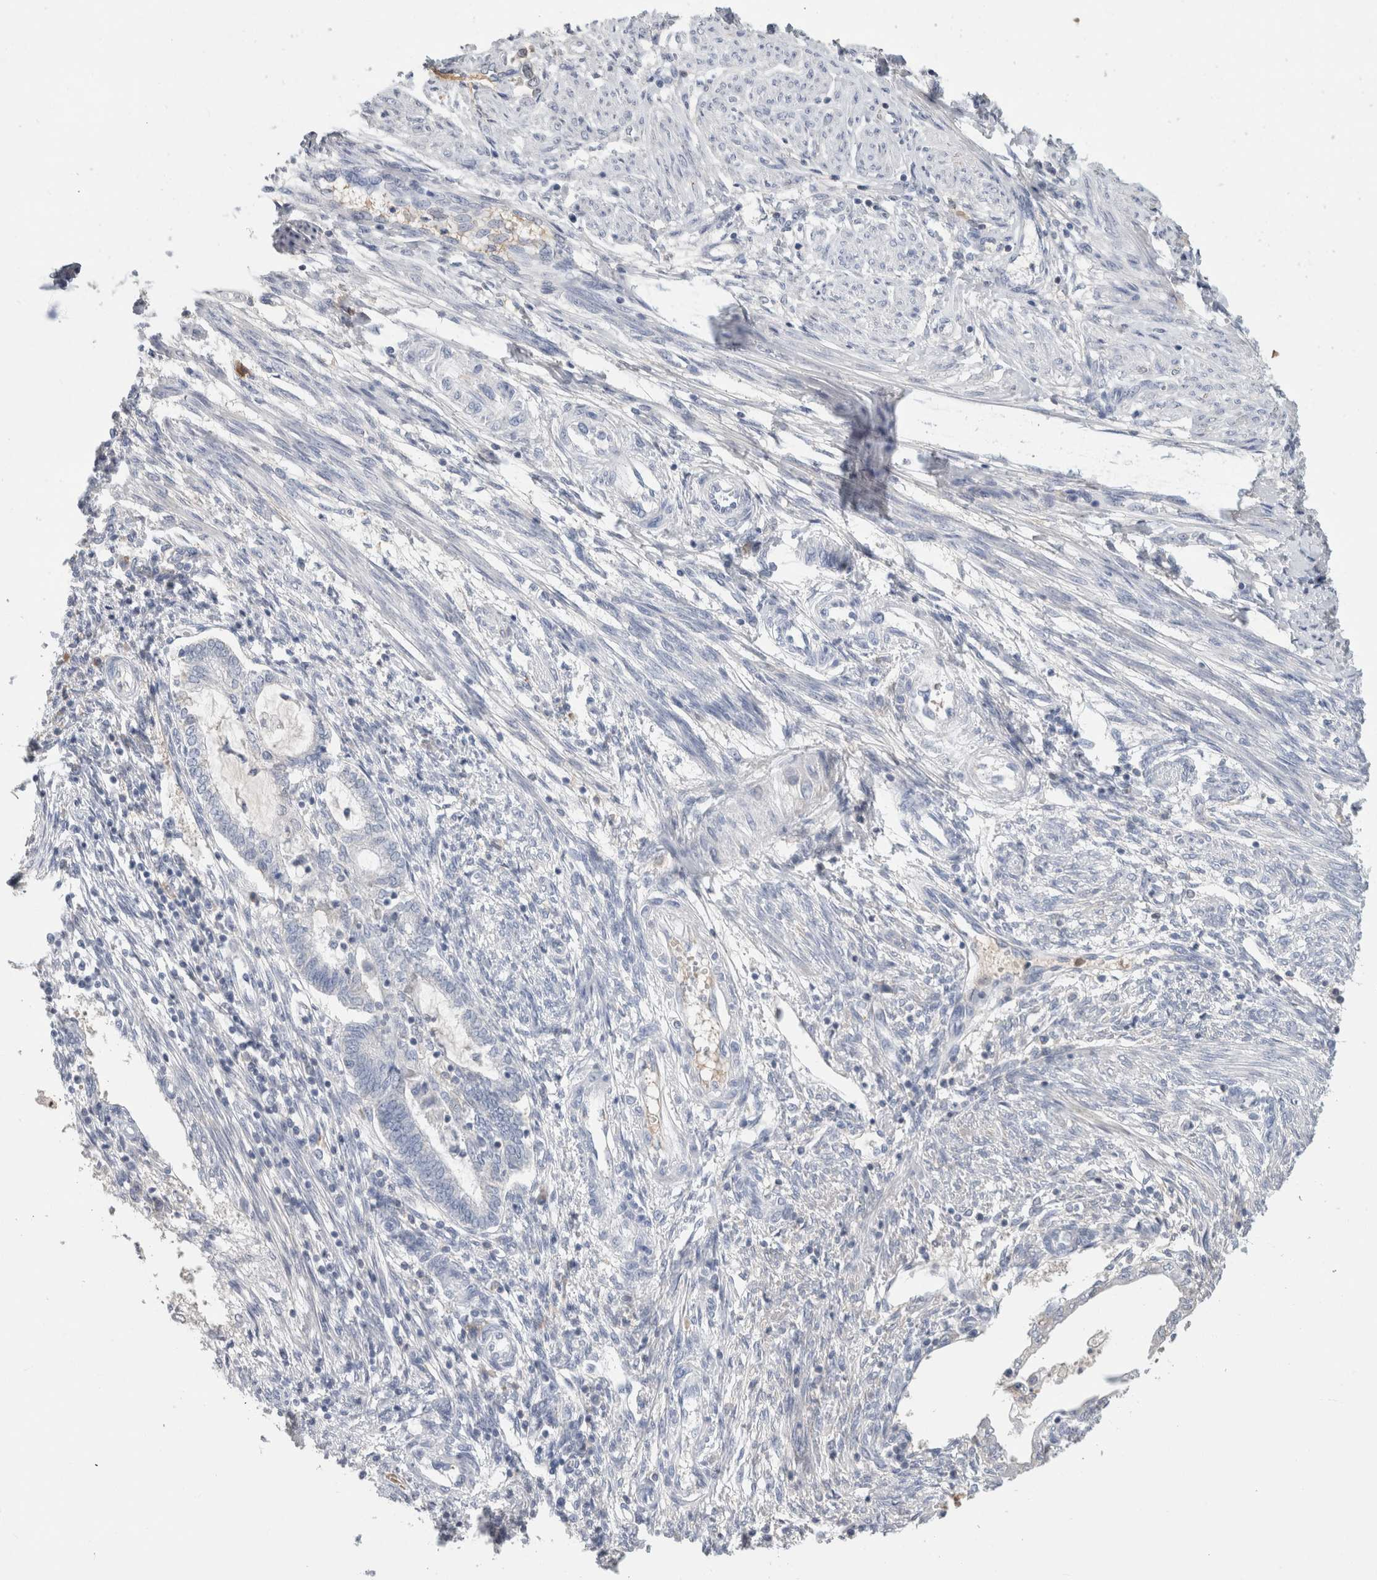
{"staining": {"intensity": "negative", "quantity": "none", "location": "none"}, "tissue": "endometrial cancer", "cell_type": "Tumor cells", "image_type": "cancer", "snomed": [{"axis": "morphology", "description": "Adenocarcinoma, NOS"}, {"axis": "topography", "description": "Endometrium"}], "caption": "DAB (3,3'-diaminobenzidine) immunohistochemical staining of endometrial cancer demonstrates no significant staining in tumor cells.", "gene": "SCGB1A1", "patient": {"sex": "female", "age": 32}}